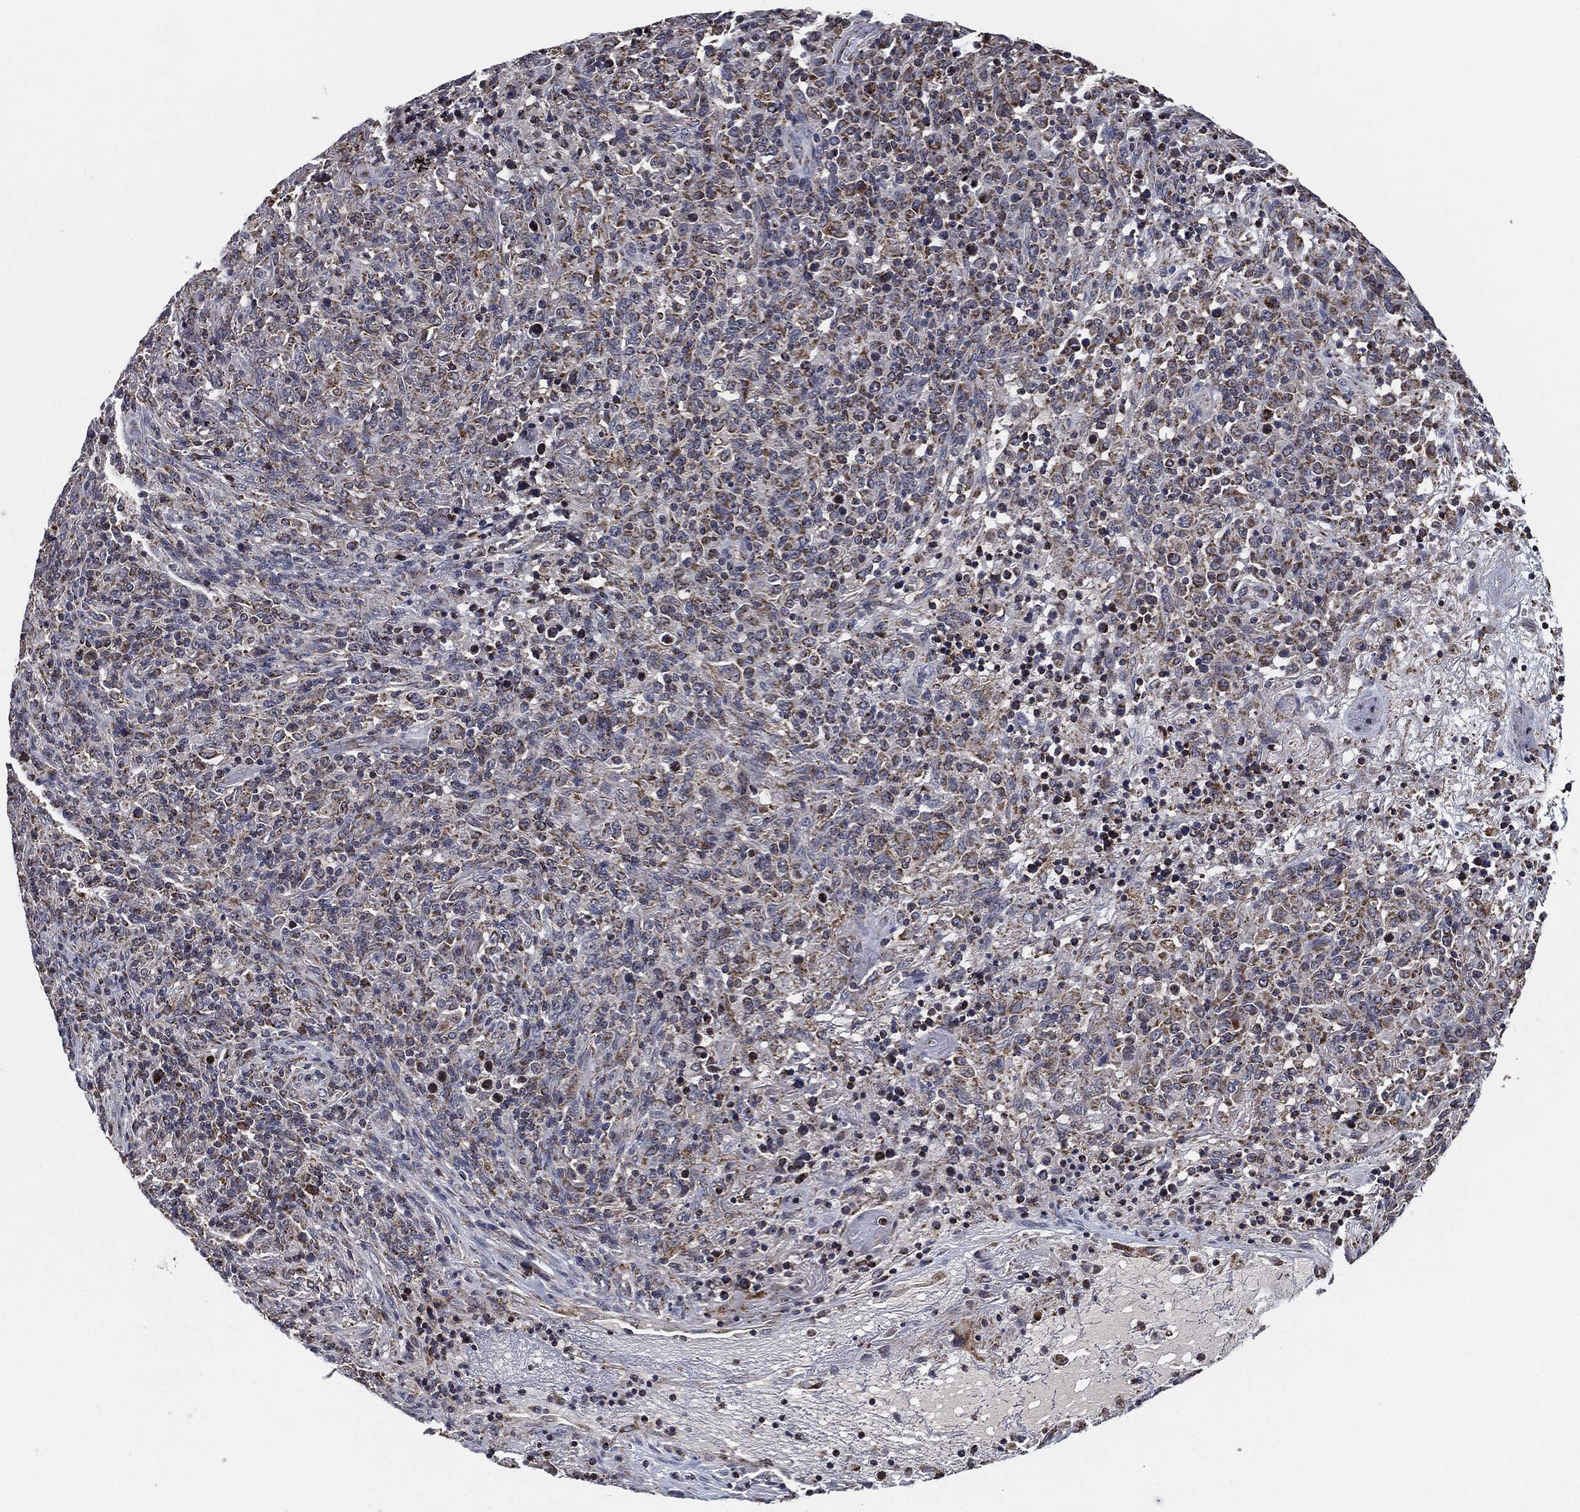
{"staining": {"intensity": "moderate", "quantity": "25%-75%", "location": "cytoplasmic/membranous"}, "tissue": "lymphoma", "cell_type": "Tumor cells", "image_type": "cancer", "snomed": [{"axis": "morphology", "description": "Malignant lymphoma, non-Hodgkin's type, High grade"}, {"axis": "topography", "description": "Lung"}], "caption": "This photomicrograph exhibits immunohistochemistry staining of lymphoma, with medium moderate cytoplasmic/membranous expression in about 25%-75% of tumor cells.", "gene": "NDUFV2", "patient": {"sex": "male", "age": 79}}